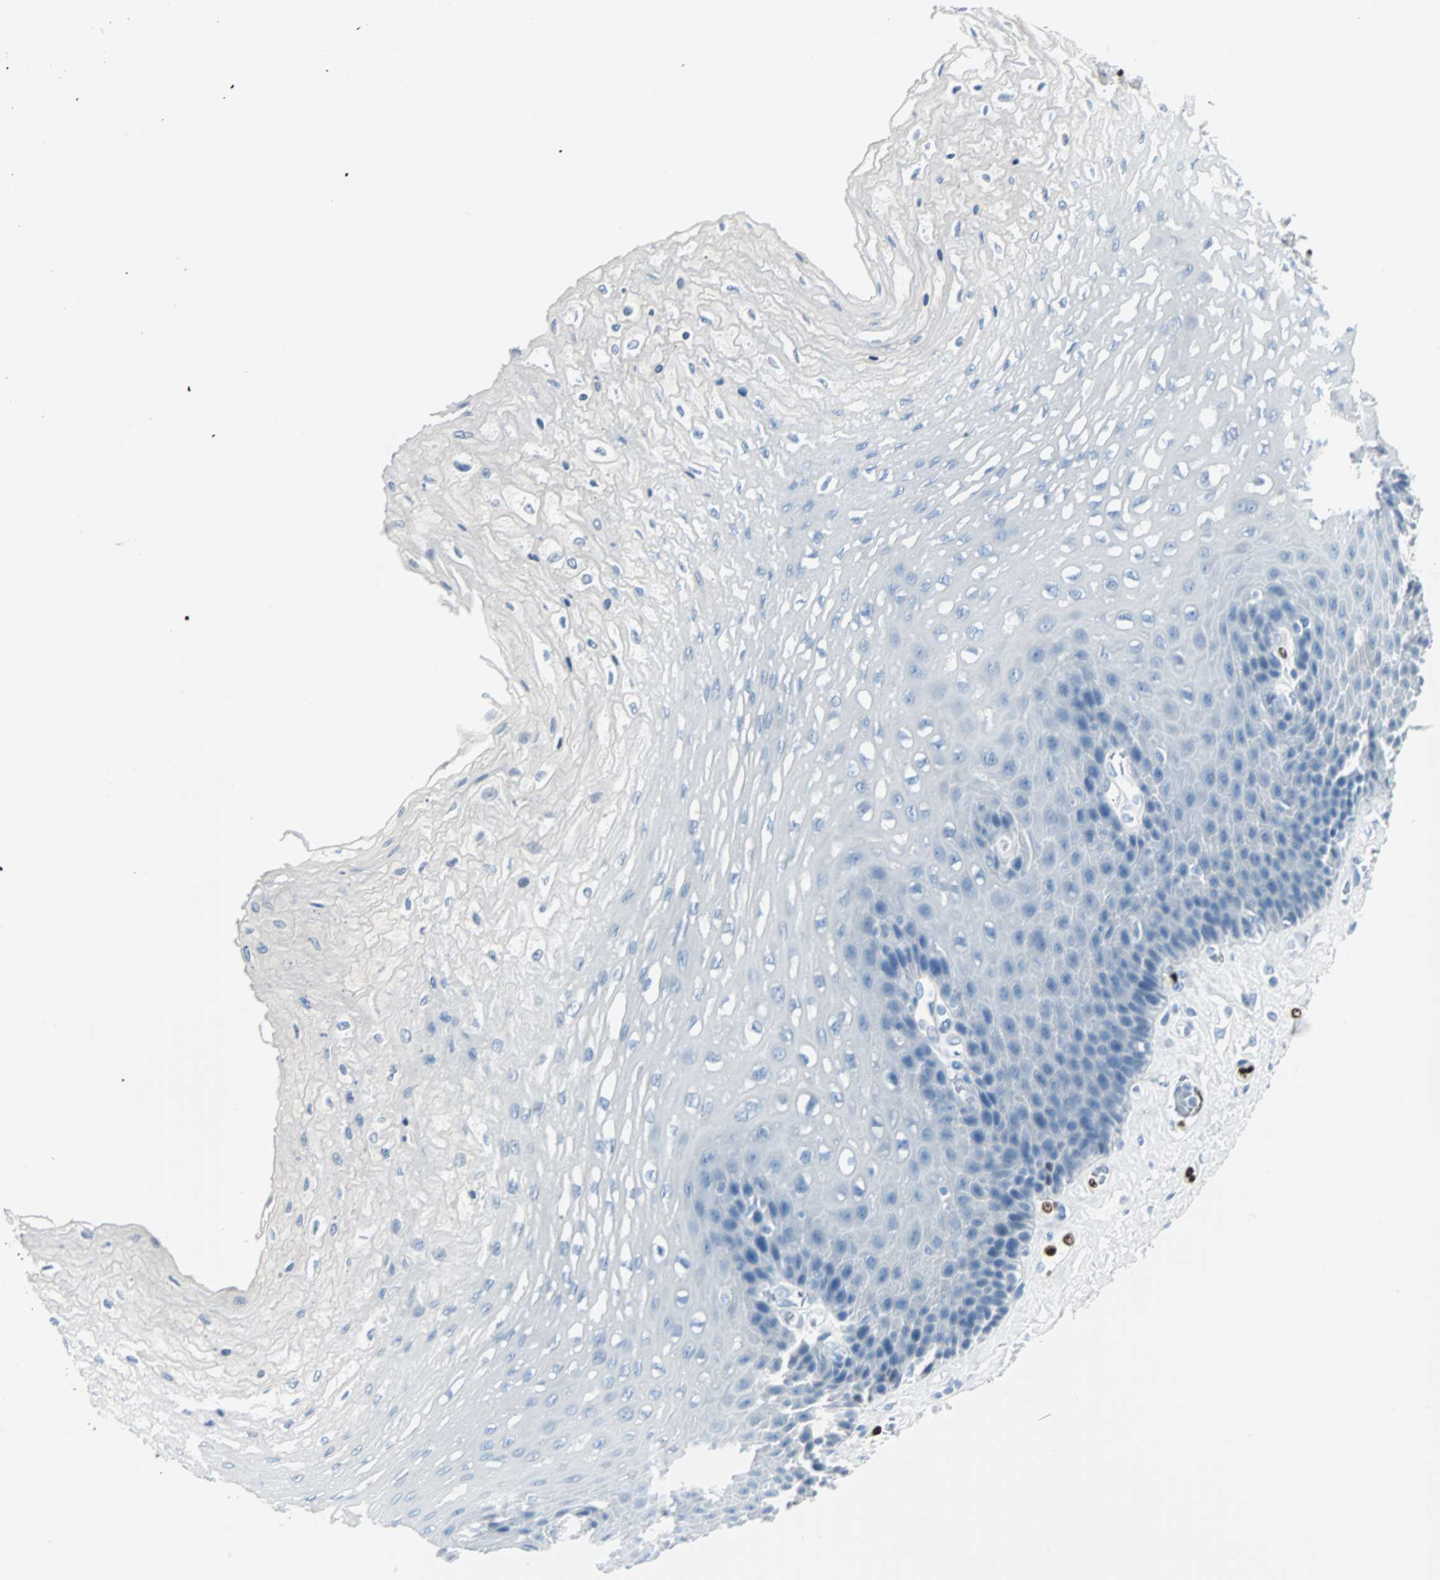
{"staining": {"intensity": "strong", "quantity": "<25%", "location": "nuclear"}, "tissue": "esophagus", "cell_type": "Squamous epithelial cells", "image_type": "normal", "snomed": [{"axis": "morphology", "description": "Normal tissue, NOS"}, {"axis": "topography", "description": "Esophagus"}], "caption": "A brown stain shows strong nuclear positivity of a protein in squamous epithelial cells of normal esophagus.", "gene": "IL33", "patient": {"sex": "female", "age": 72}}